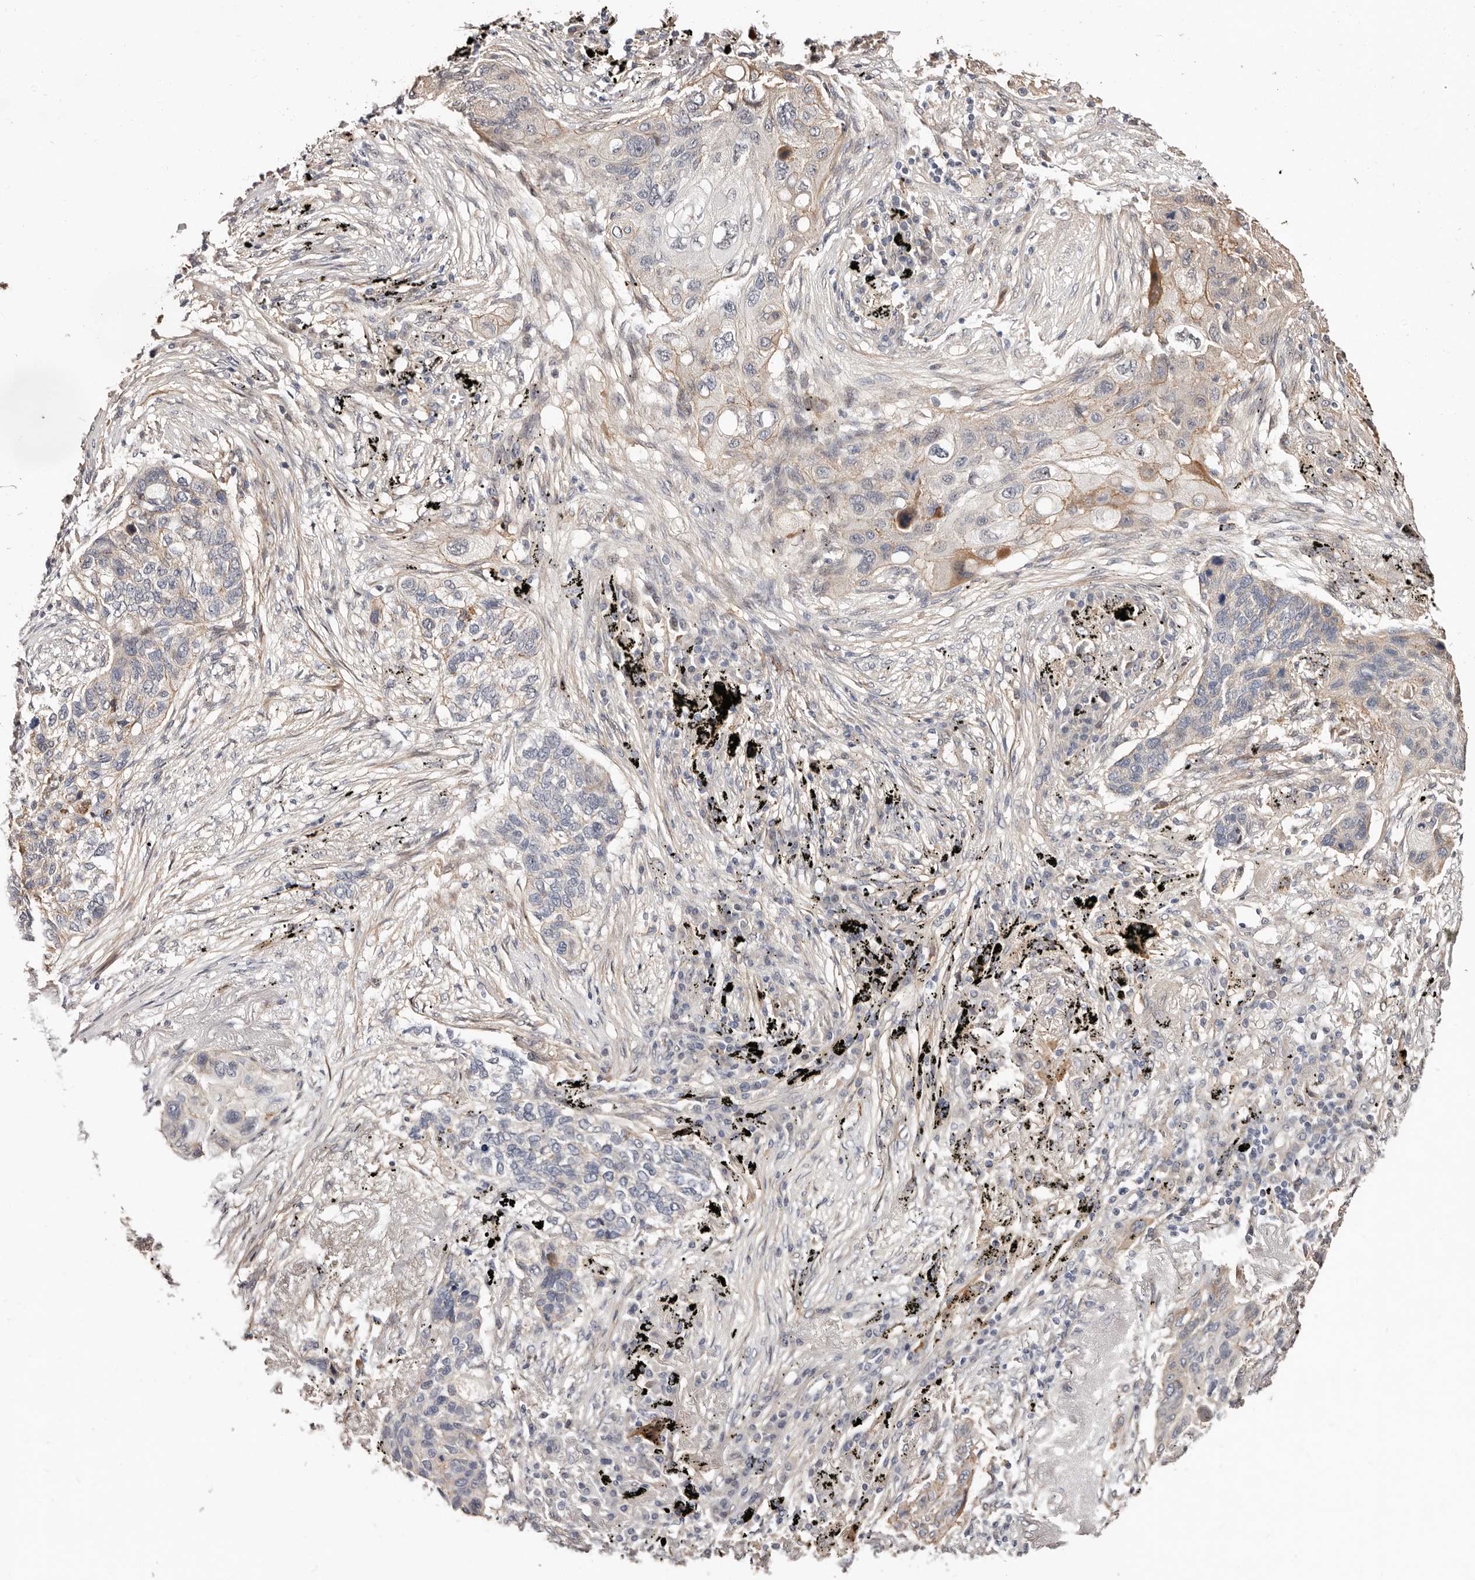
{"staining": {"intensity": "weak", "quantity": "<25%", "location": "cytoplasmic/membranous"}, "tissue": "lung cancer", "cell_type": "Tumor cells", "image_type": "cancer", "snomed": [{"axis": "morphology", "description": "Squamous cell carcinoma, NOS"}, {"axis": "topography", "description": "Lung"}], "caption": "The photomicrograph exhibits no significant expression in tumor cells of lung cancer.", "gene": "TRIP13", "patient": {"sex": "female", "age": 63}}